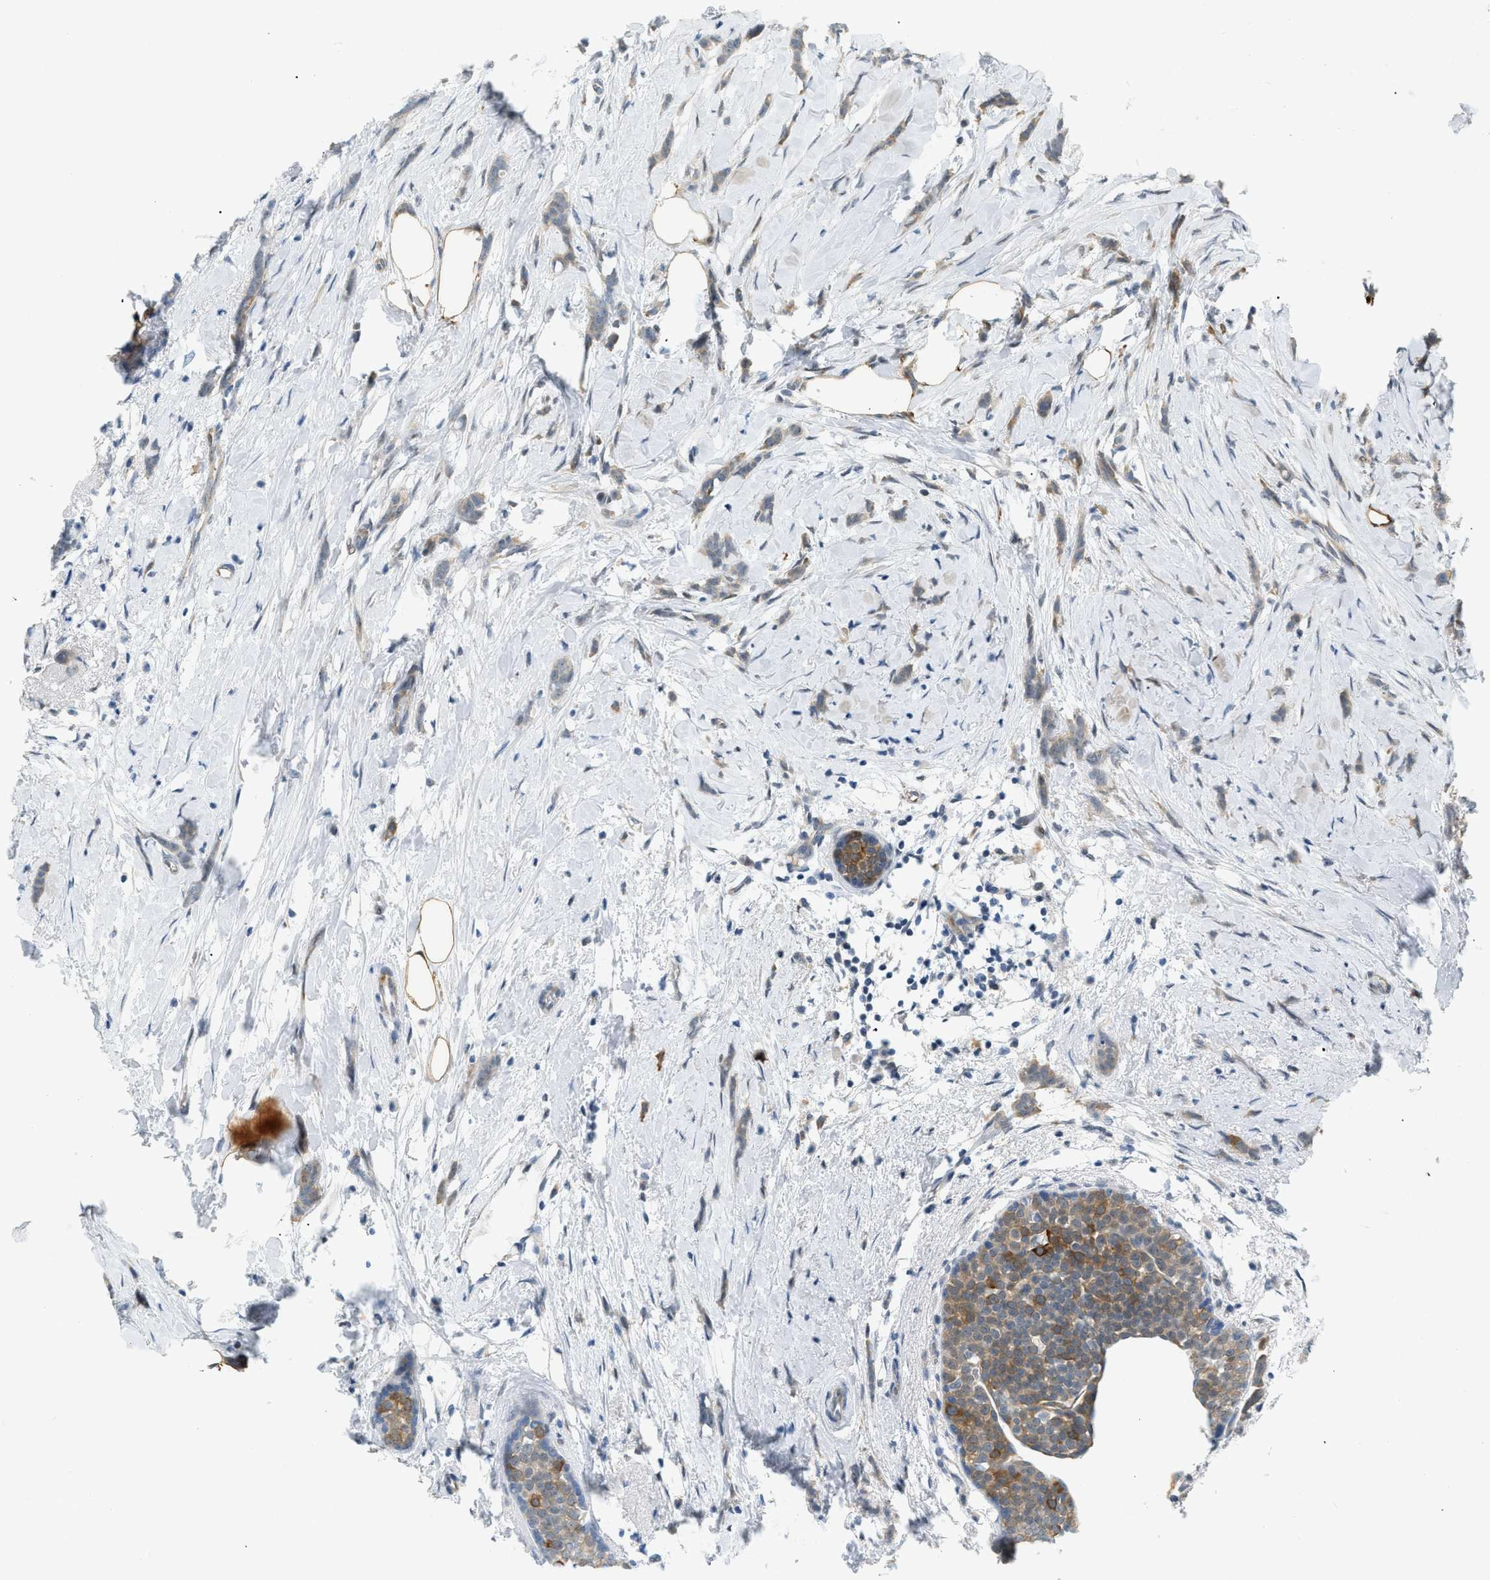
{"staining": {"intensity": "weak", "quantity": ">75%", "location": "cytoplasmic/membranous"}, "tissue": "breast cancer", "cell_type": "Tumor cells", "image_type": "cancer", "snomed": [{"axis": "morphology", "description": "Lobular carcinoma, in situ"}, {"axis": "morphology", "description": "Lobular carcinoma"}, {"axis": "topography", "description": "Breast"}], "caption": "Brown immunohistochemical staining in human breast lobular carcinoma in situ demonstrates weak cytoplasmic/membranous positivity in about >75% of tumor cells.", "gene": "ZNF408", "patient": {"sex": "female", "age": 41}}